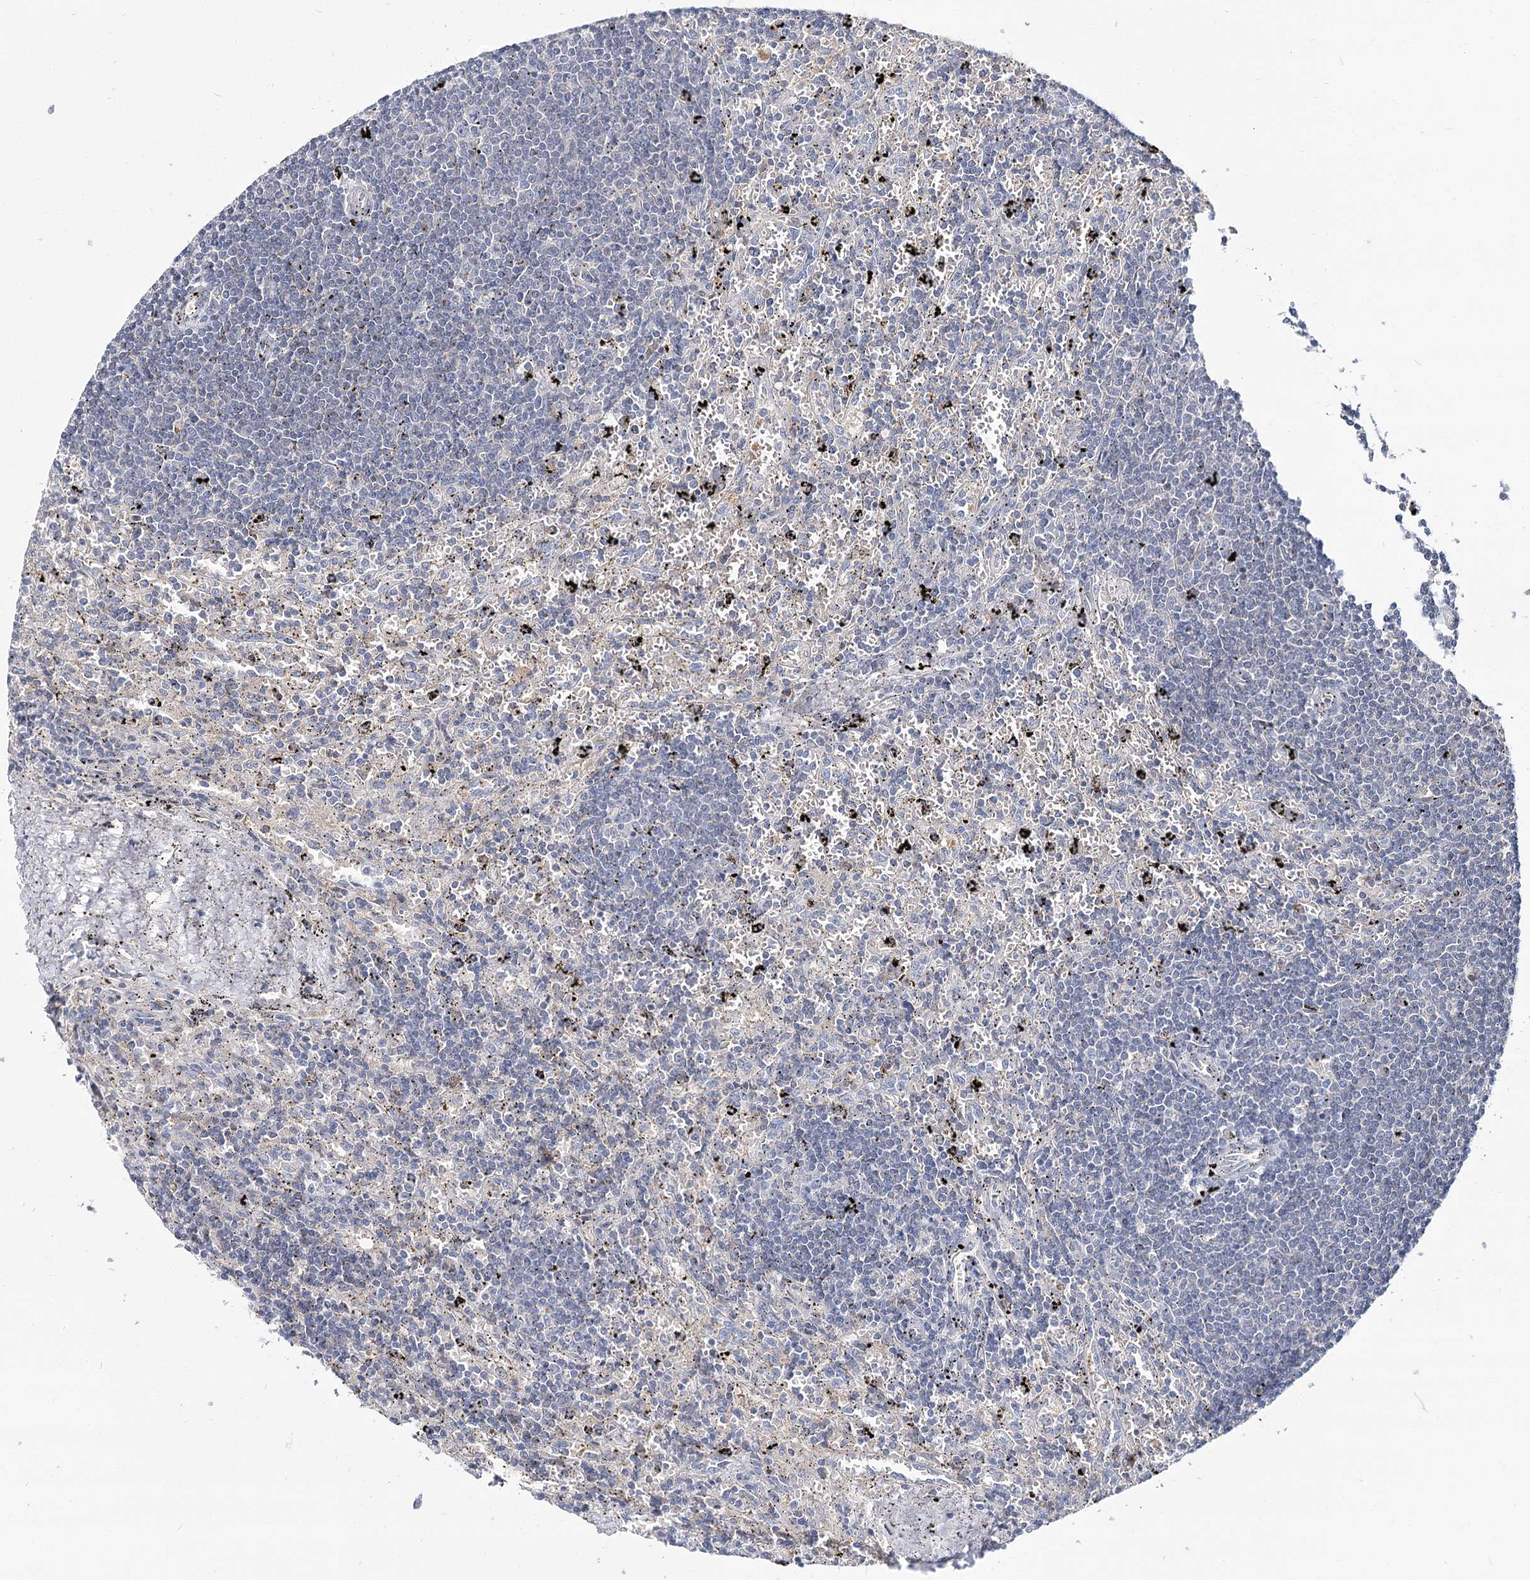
{"staining": {"intensity": "negative", "quantity": "none", "location": "none"}, "tissue": "lymphoma", "cell_type": "Tumor cells", "image_type": "cancer", "snomed": [{"axis": "morphology", "description": "Malignant lymphoma, non-Hodgkin's type, Low grade"}, {"axis": "topography", "description": "Spleen"}], "caption": "Tumor cells are negative for brown protein staining in malignant lymphoma, non-Hodgkin's type (low-grade).", "gene": "UGP2", "patient": {"sex": "male", "age": 76}}